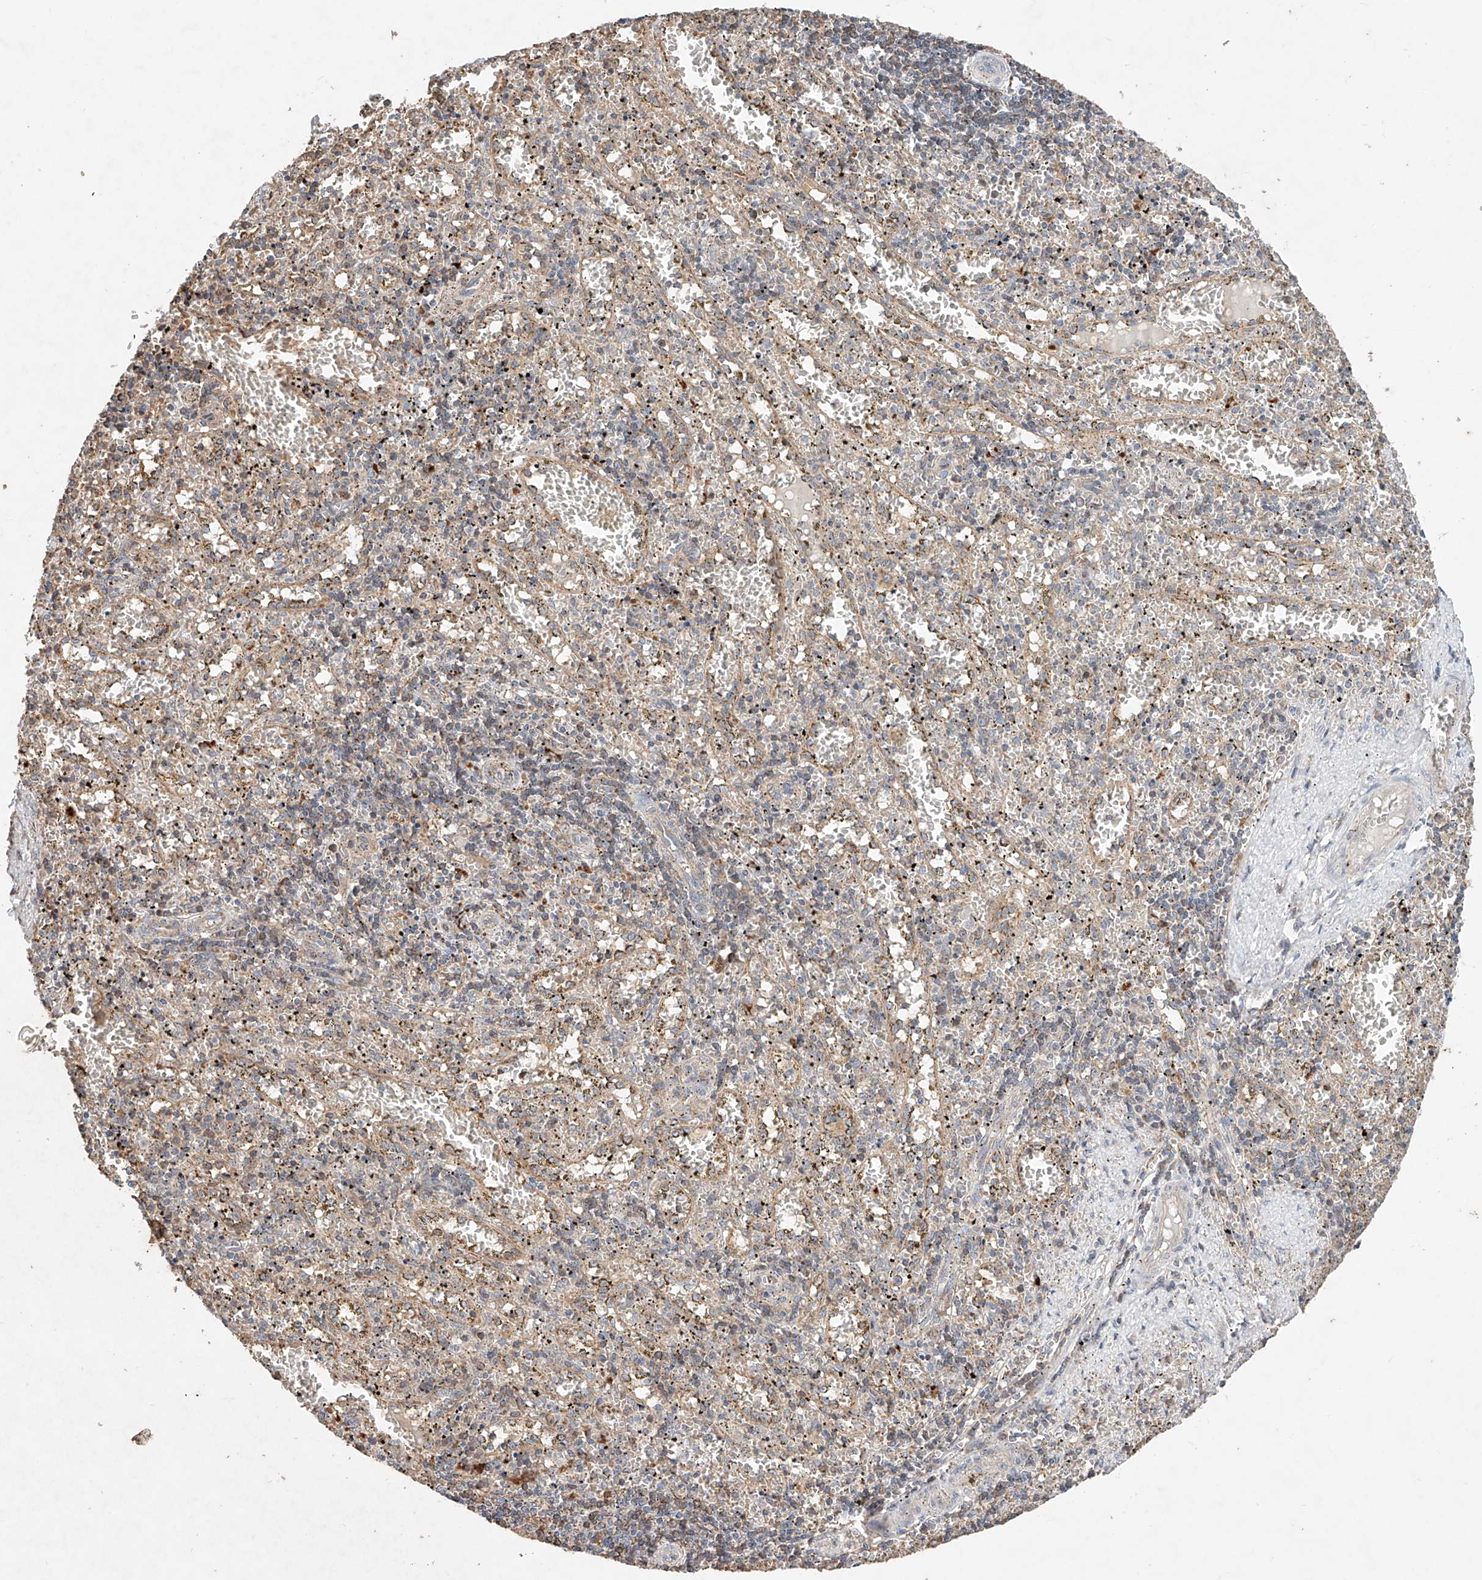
{"staining": {"intensity": "weak", "quantity": "25%-75%", "location": "cytoplasmic/membranous"}, "tissue": "spleen", "cell_type": "Cells in red pulp", "image_type": "normal", "snomed": [{"axis": "morphology", "description": "Normal tissue, NOS"}, {"axis": "topography", "description": "Spleen"}], "caption": "Immunohistochemical staining of normal spleen shows 25%-75% levels of weak cytoplasmic/membranous protein positivity in approximately 25%-75% of cells in red pulp.", "gene": "FASTK", "patient": {"sex": "male", "age": 11}}